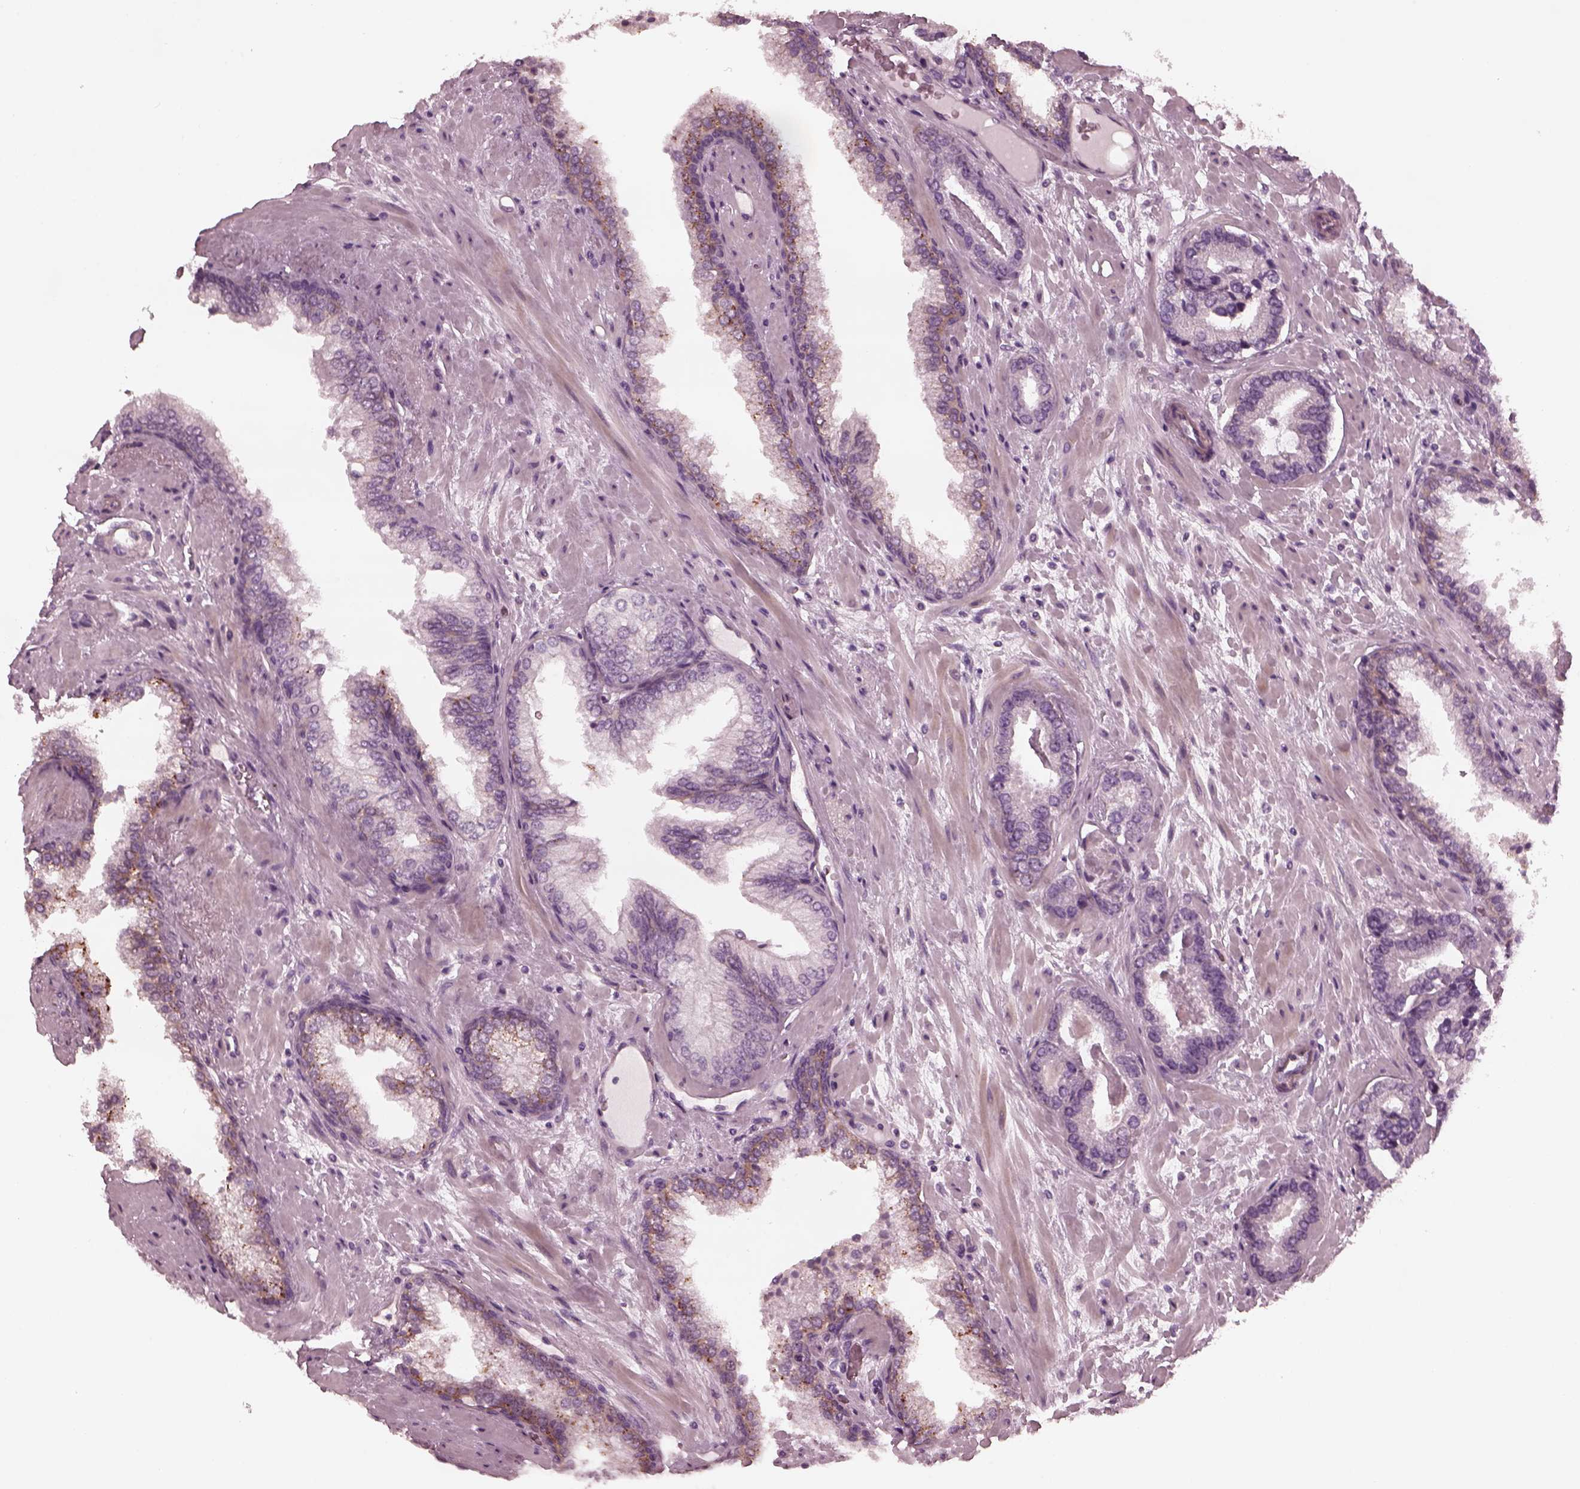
{"staining": {"intensity": "negative", "quantity": "none", "location": "none"}, "tissue": "prostate cancer", "cell_type": "Tumor cells", "image_type": "cancer", "snomed": [{"axis": "morphology", "description": "Adenocarcinoma, Low grade"}, {"axis": "topography", "description": "Prostate"}], "caption": "Immunohistochemistry histopathology image of prostate cancer (low-grade adenocarcinoma) stained for a protein (brown), which displays no expression in tumor cells.", "gene": "KIF6", "patient": {"sex": "male", "age": 61}}